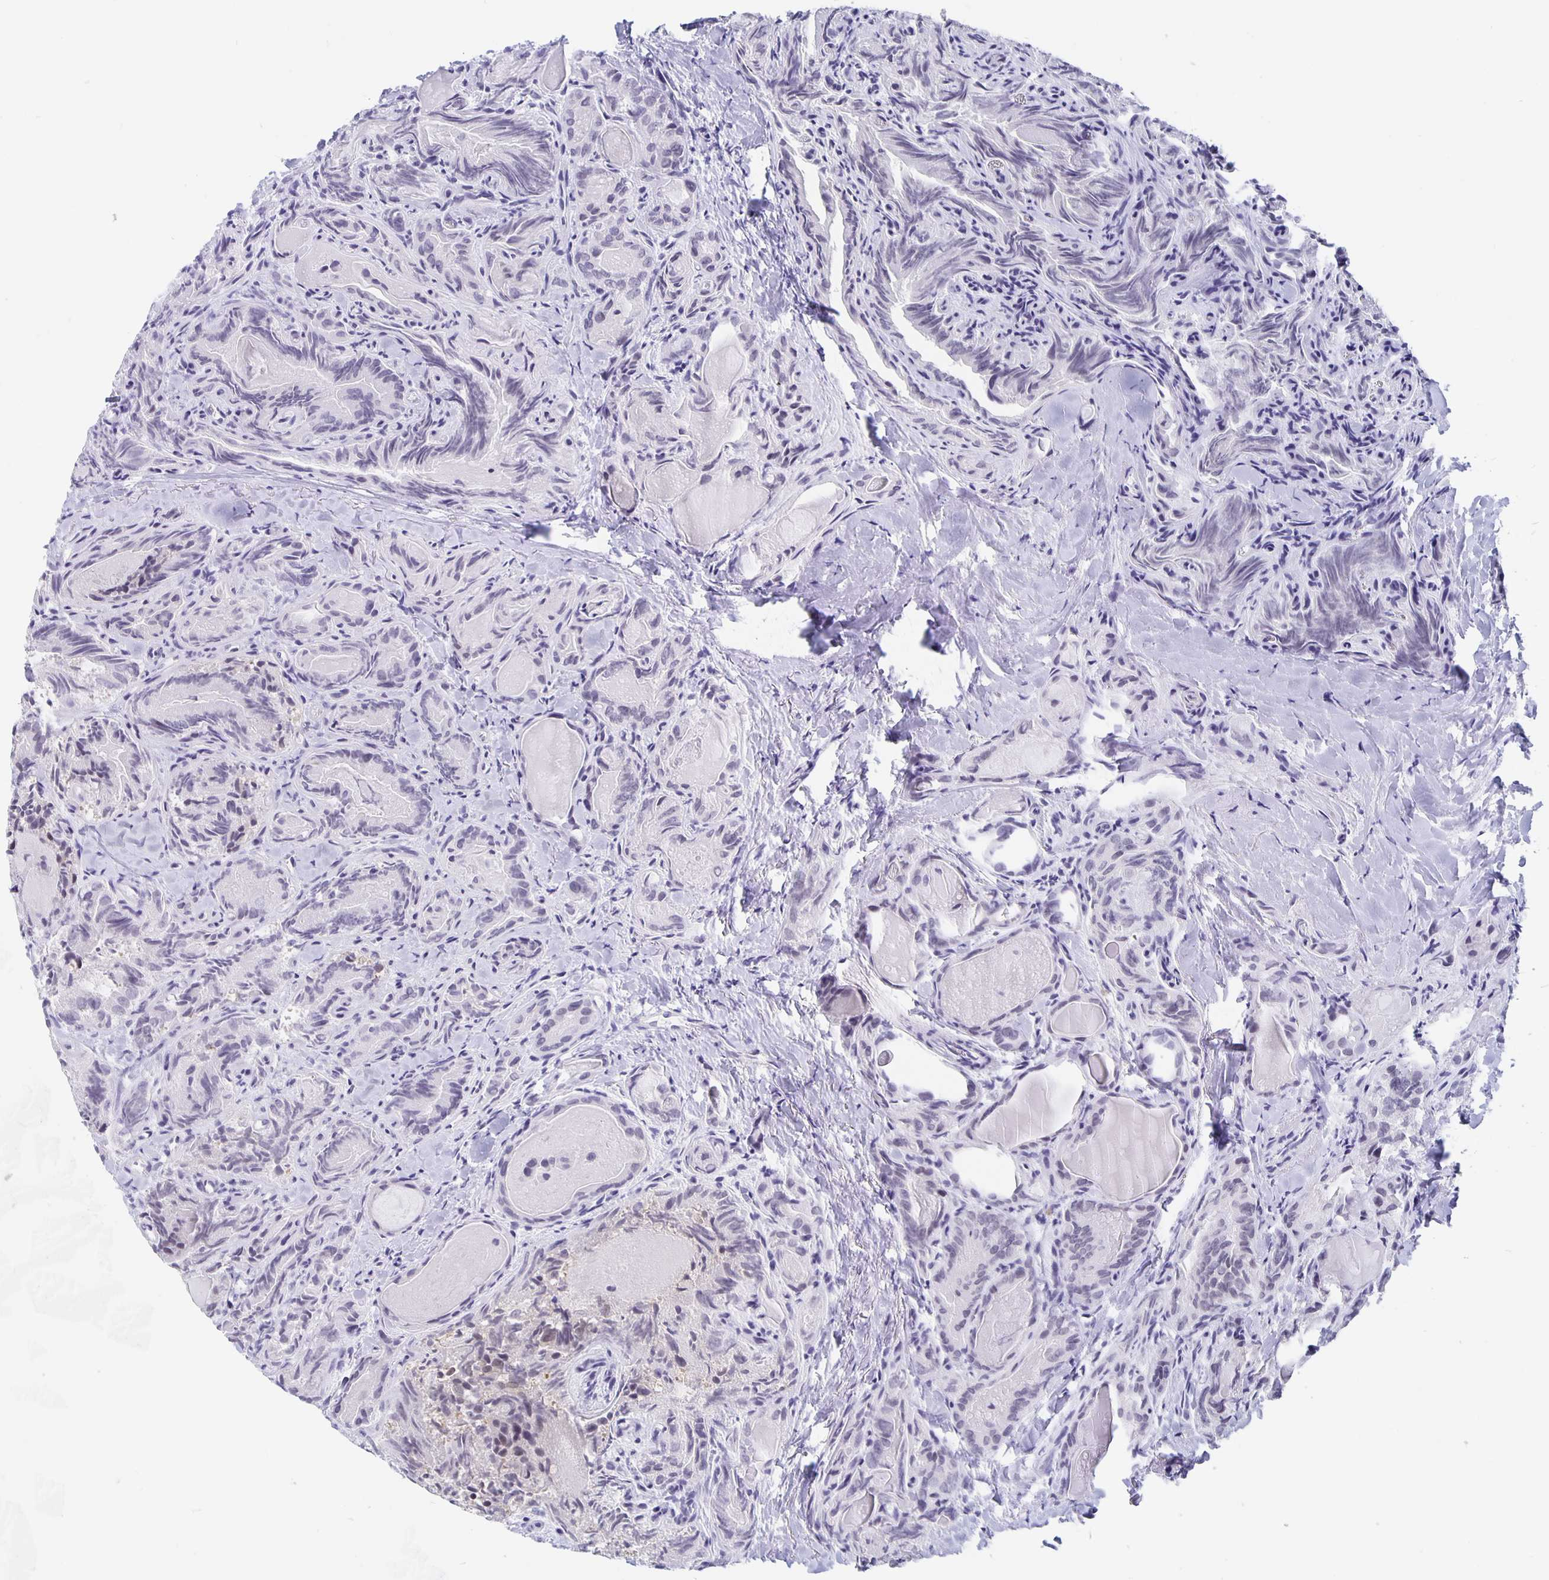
{"staining": {"intensity": "weak", "quantity": "25%-75%", "location": "nuclear"}, "tissue": "thyroid cancer", "cell_type": "Tumor cells", "image_type": "cancer", "snomed": [{"axis": "morphology", "description": "Papillary adenocarcinoma, NOS"}, {"axis": "topography", "description": "Thyroid gland"}], "caption": "Thyroid cancer (papillary adenocarcinoma) was stained to show a protein in brown. There is low levels of weak nuclear staining in approximately 25%-75% of tumor cells.", "gene": "ZNF691", "patient": {"sex": "female", "age": 75}}